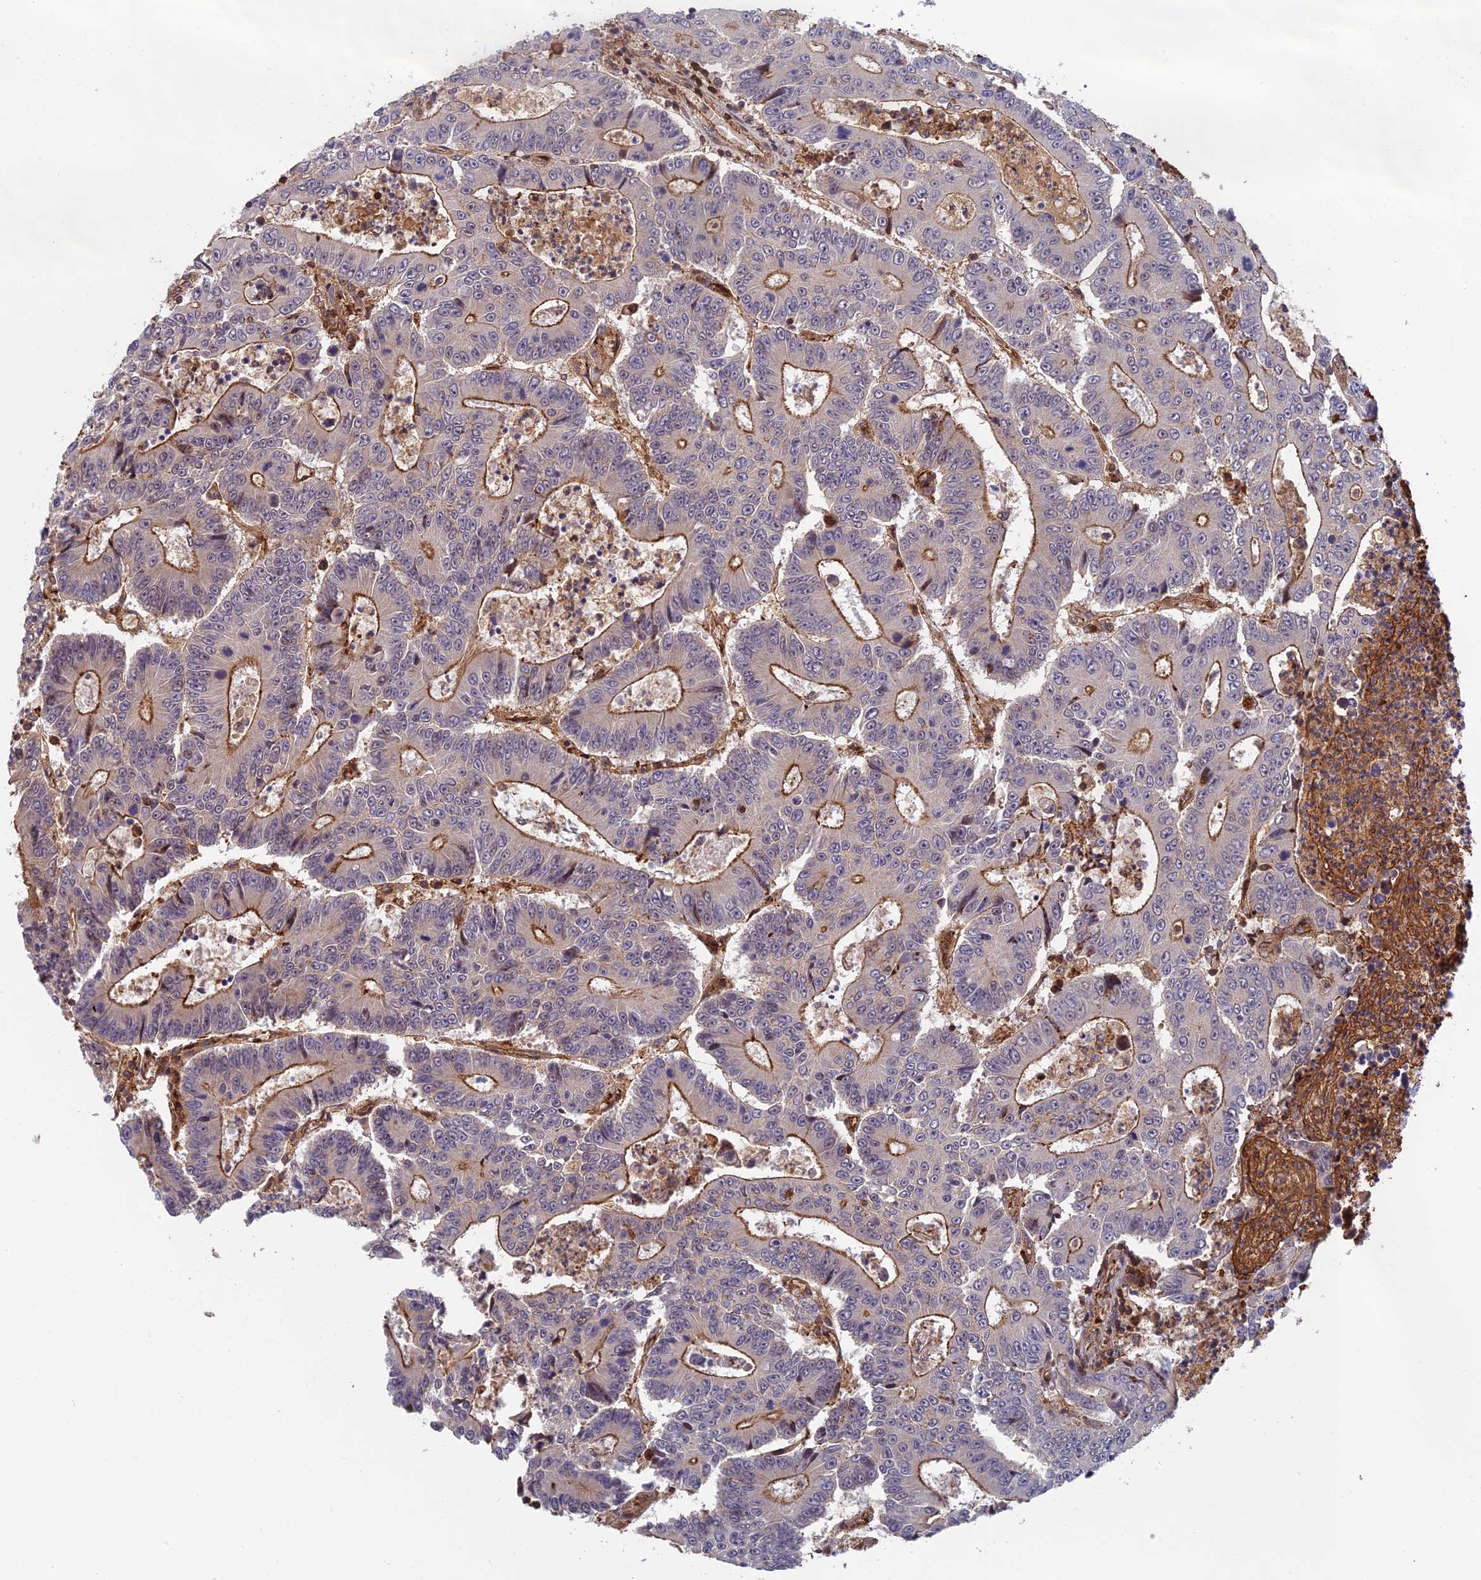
{"staining": {"intensity": "moderate", "quantity": "25%-75%", "location": "cytoplasmic/membranous"}, "tissue": "colorectal cancer", "cell_type": "Tumor cells", "image_type": "cancer", "snomed": [{"axis": "morphology", "description": "Adenocarcinoma, NOS"}, {"axis": "topography", "description": "Colon"}], "caption": "Moderate cytoplasmic/membranous expression is seen in approximately 25%-75% of tumor cells in colorectal cancer.", "gene": "OSBPL1A", "patient": {"sex": "male", "age": 83}}